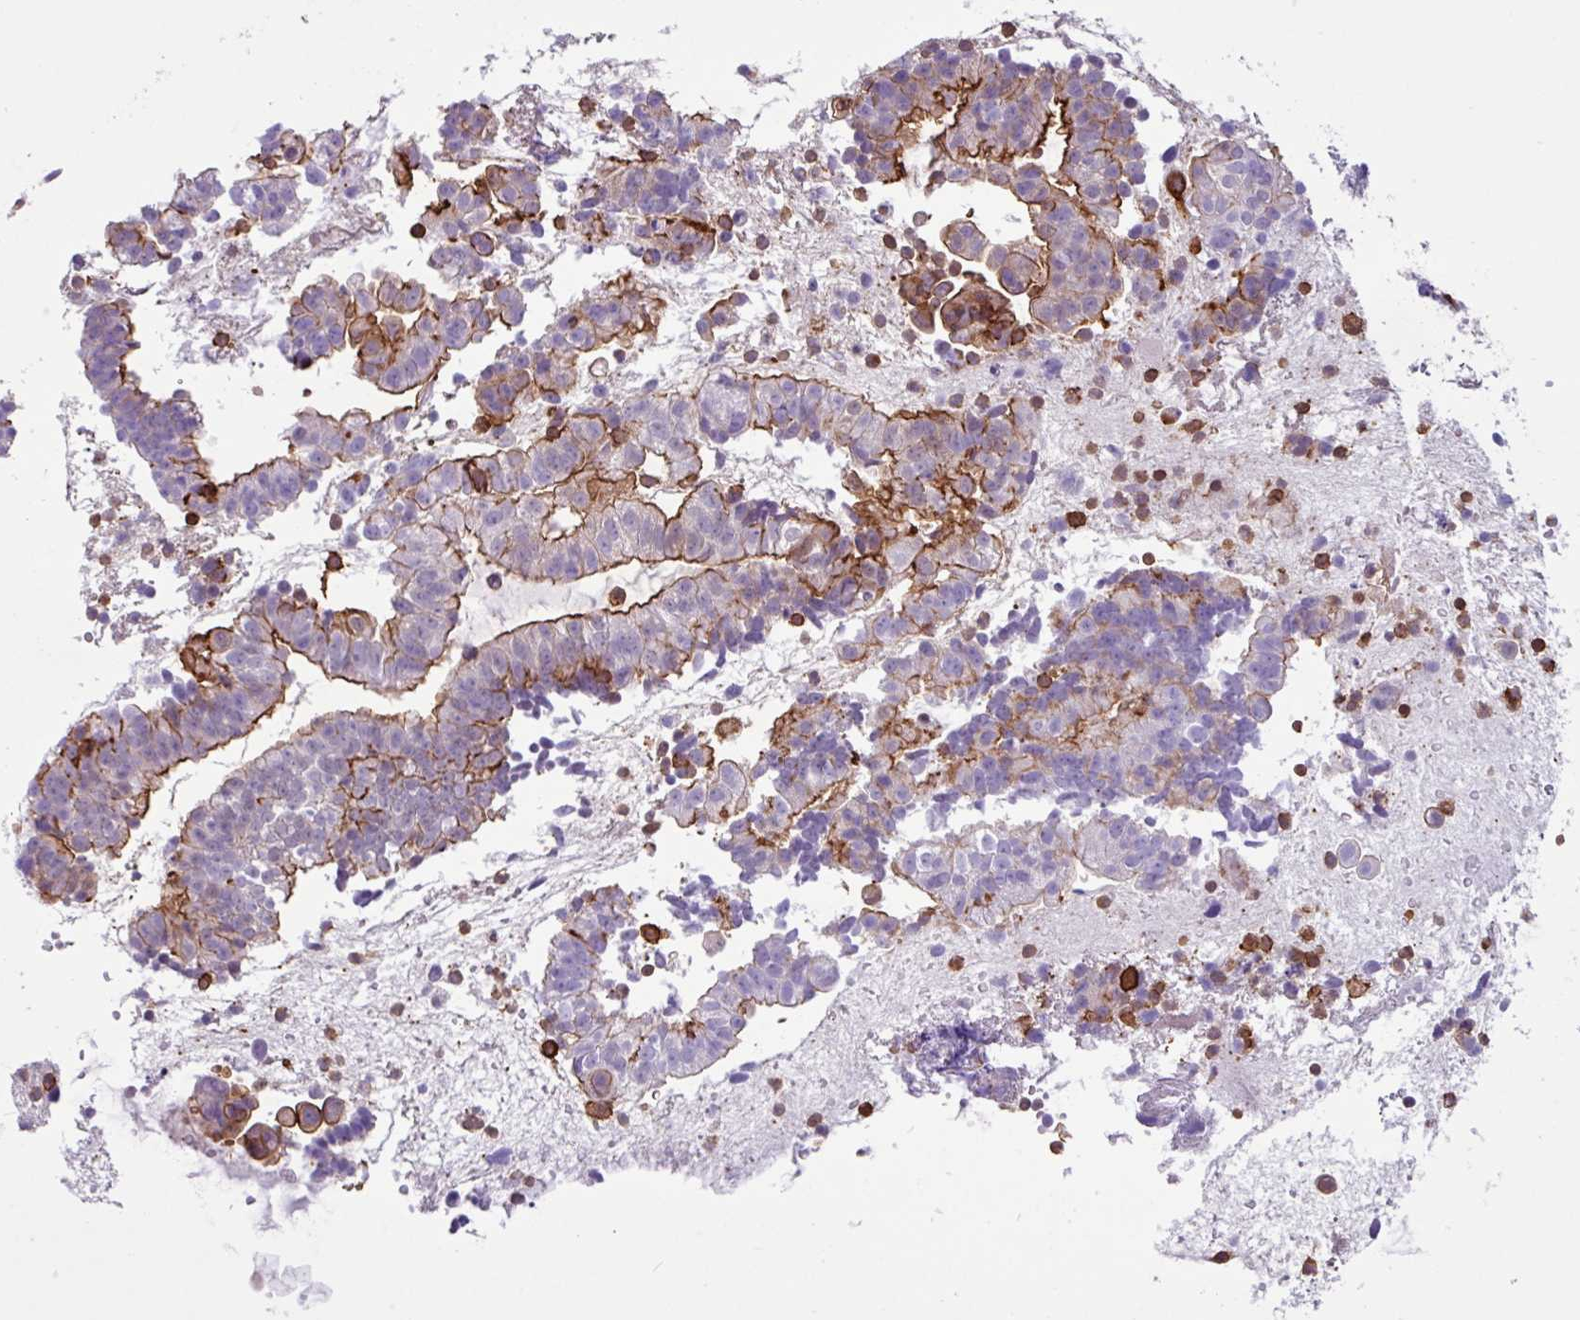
{"staining": {"intensity": "moderate", "quantity": "25%-75%", "location": "cytoplasmic/membranous"}, "tissue": "endometrial cancer", "cell_type": "Tumor cells", "image_type": "cancer", "snomed": [{"axis": "morphology", "description": "Adenocarcinoma, NOS"}, {"axis": "topography", "description": "Endometrium"}], "caption": "Endometrial adenocarcinoma stained with immunohistochemistry reveals moderate cytoplasmic/membranous expression in about 25%-75% of tumor cells.", "gene": "PPP1R18", "patient": {"sex": "female", "age": 76}}